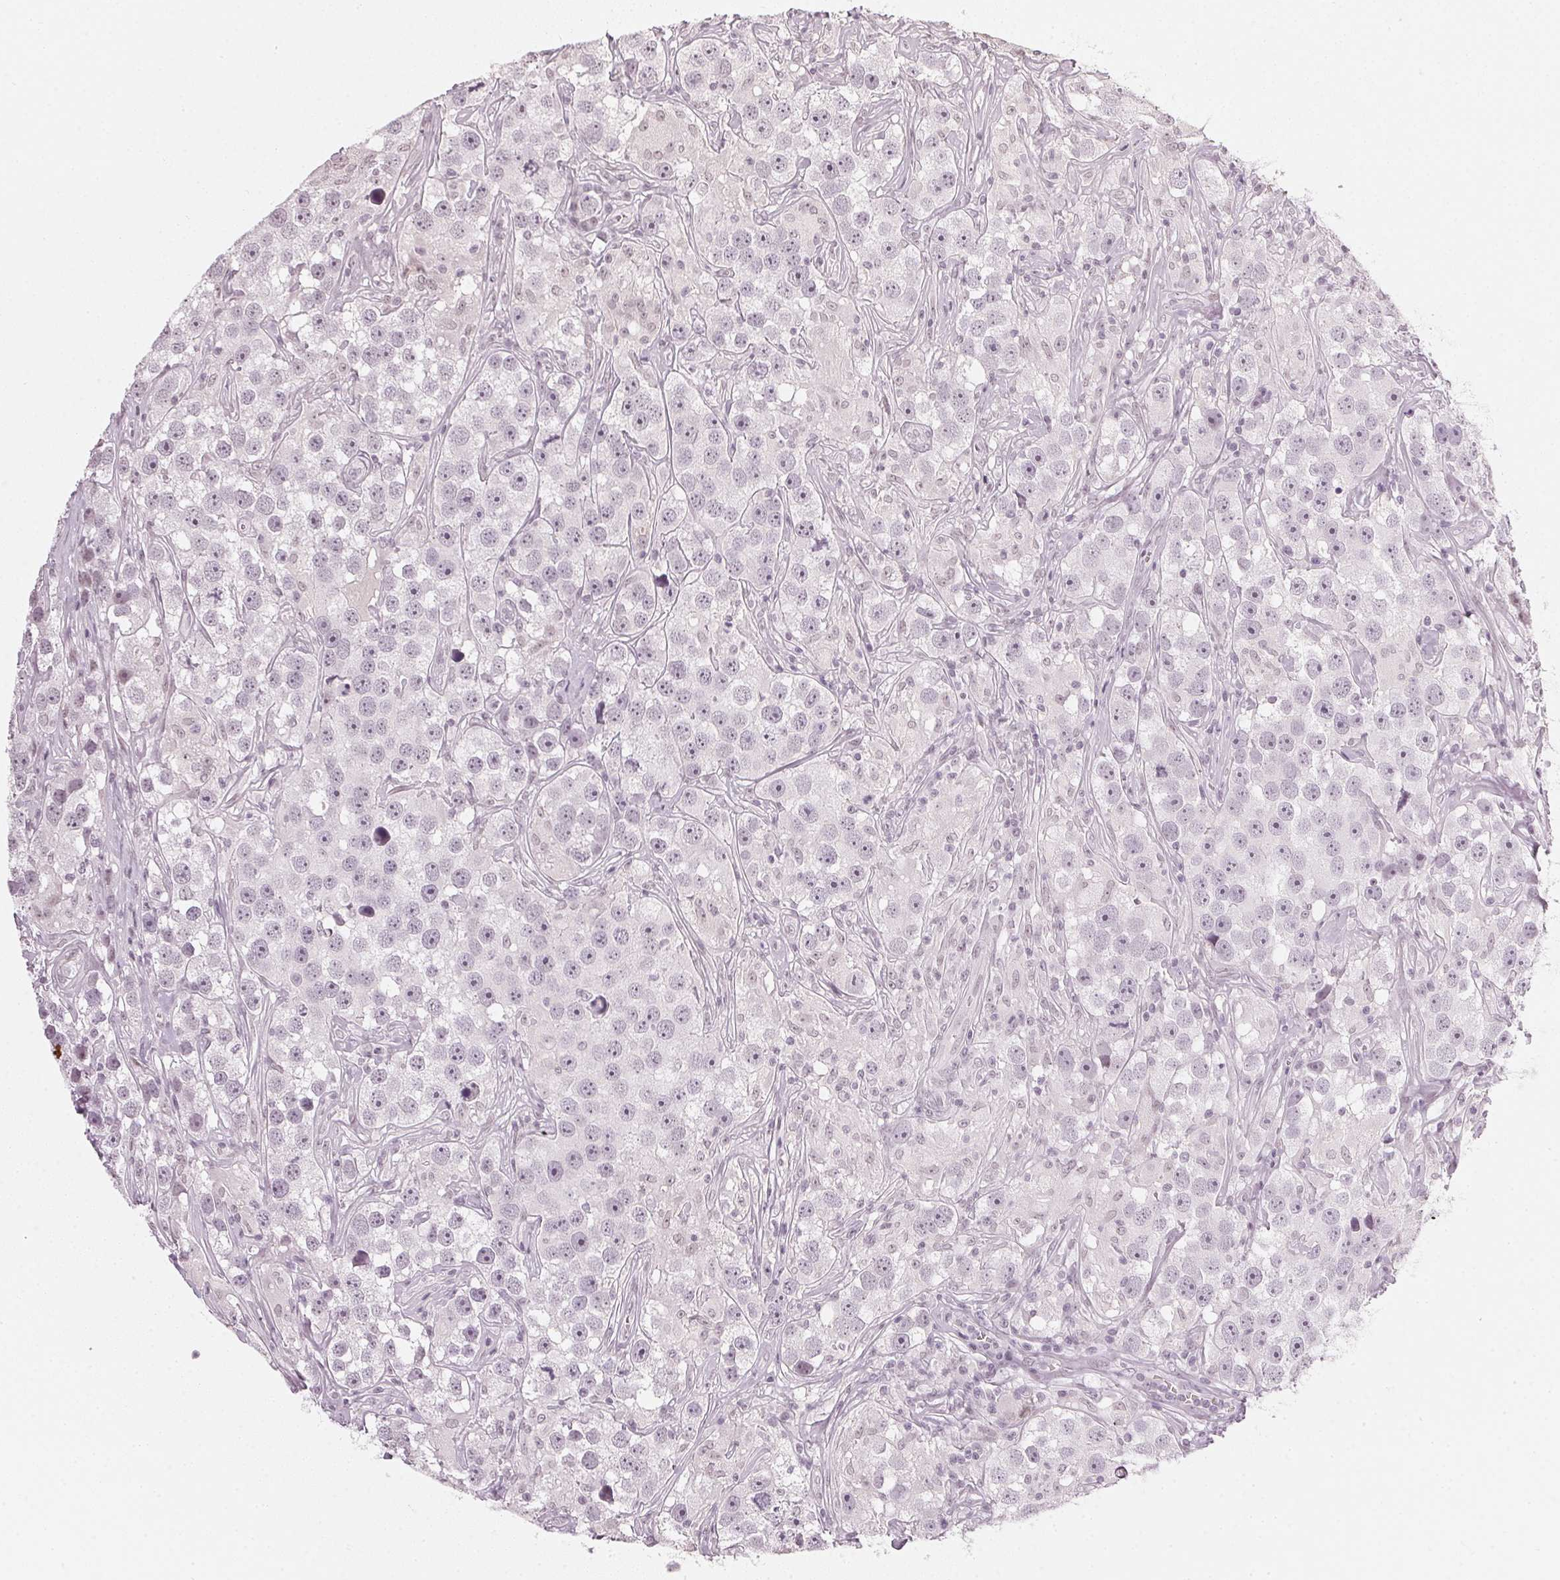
{"staining": {"intensity": "negative", "quantity": "none", "location": "none"}, "tissue": "testis cancer", "cell_type": "Tumor cells", "image_type": "cancer", "snomed": [{"axis": "morphology", "description": "Seminoma, NOS"}, {"axis": "topography", "description": "Testis"}], "caption": "High power microscopy histopathology image of an IHC micrograph of seminoma (testis), revealing no significant staining in tumor cells.", "gene": "DNAJC6", "patient": {"sex": "male", "age": 49}}